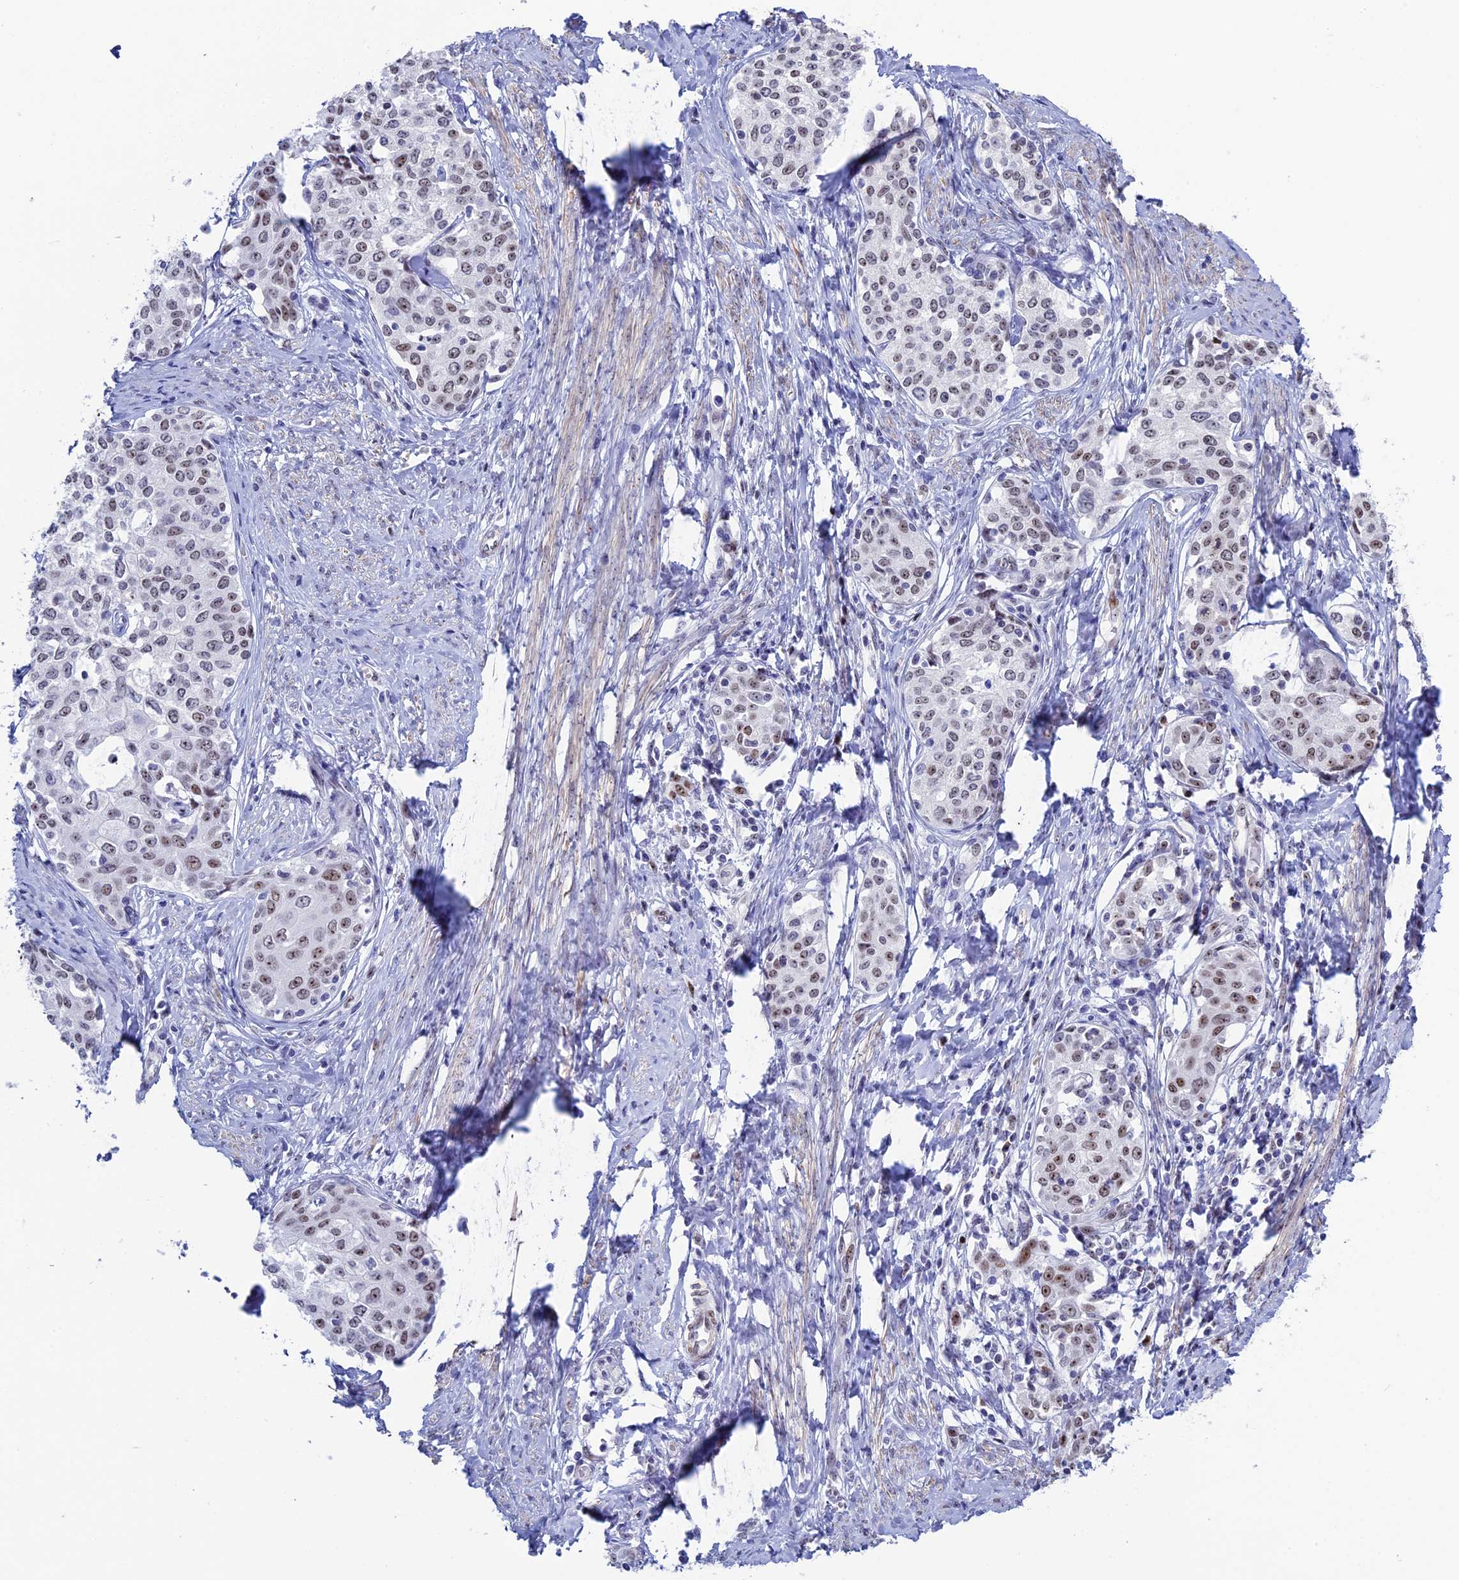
{"staining": {"intensity": "moderate", "quantity": ">75%", "location": "nuclear"}, "tissue": "cervical cancer", "cell_type": "Tumor cells", "image_type": "cancer", "snomed": [{"axis": "morphology", "description": "Squamous cell carcinoma, NOS"}, {"axis": "morphology", "description": "Adenocarcinoma, NOS"}, {"axis": "topography", "description": "Cervix"}], "caption": "A photomicrograph of human cervical adenocarcinoma stained for a protein exhibits moderate nuclear brown staining in tumor cells.", "gene": "CCDC86", "patient": {"sex": "female", "age": 52}}